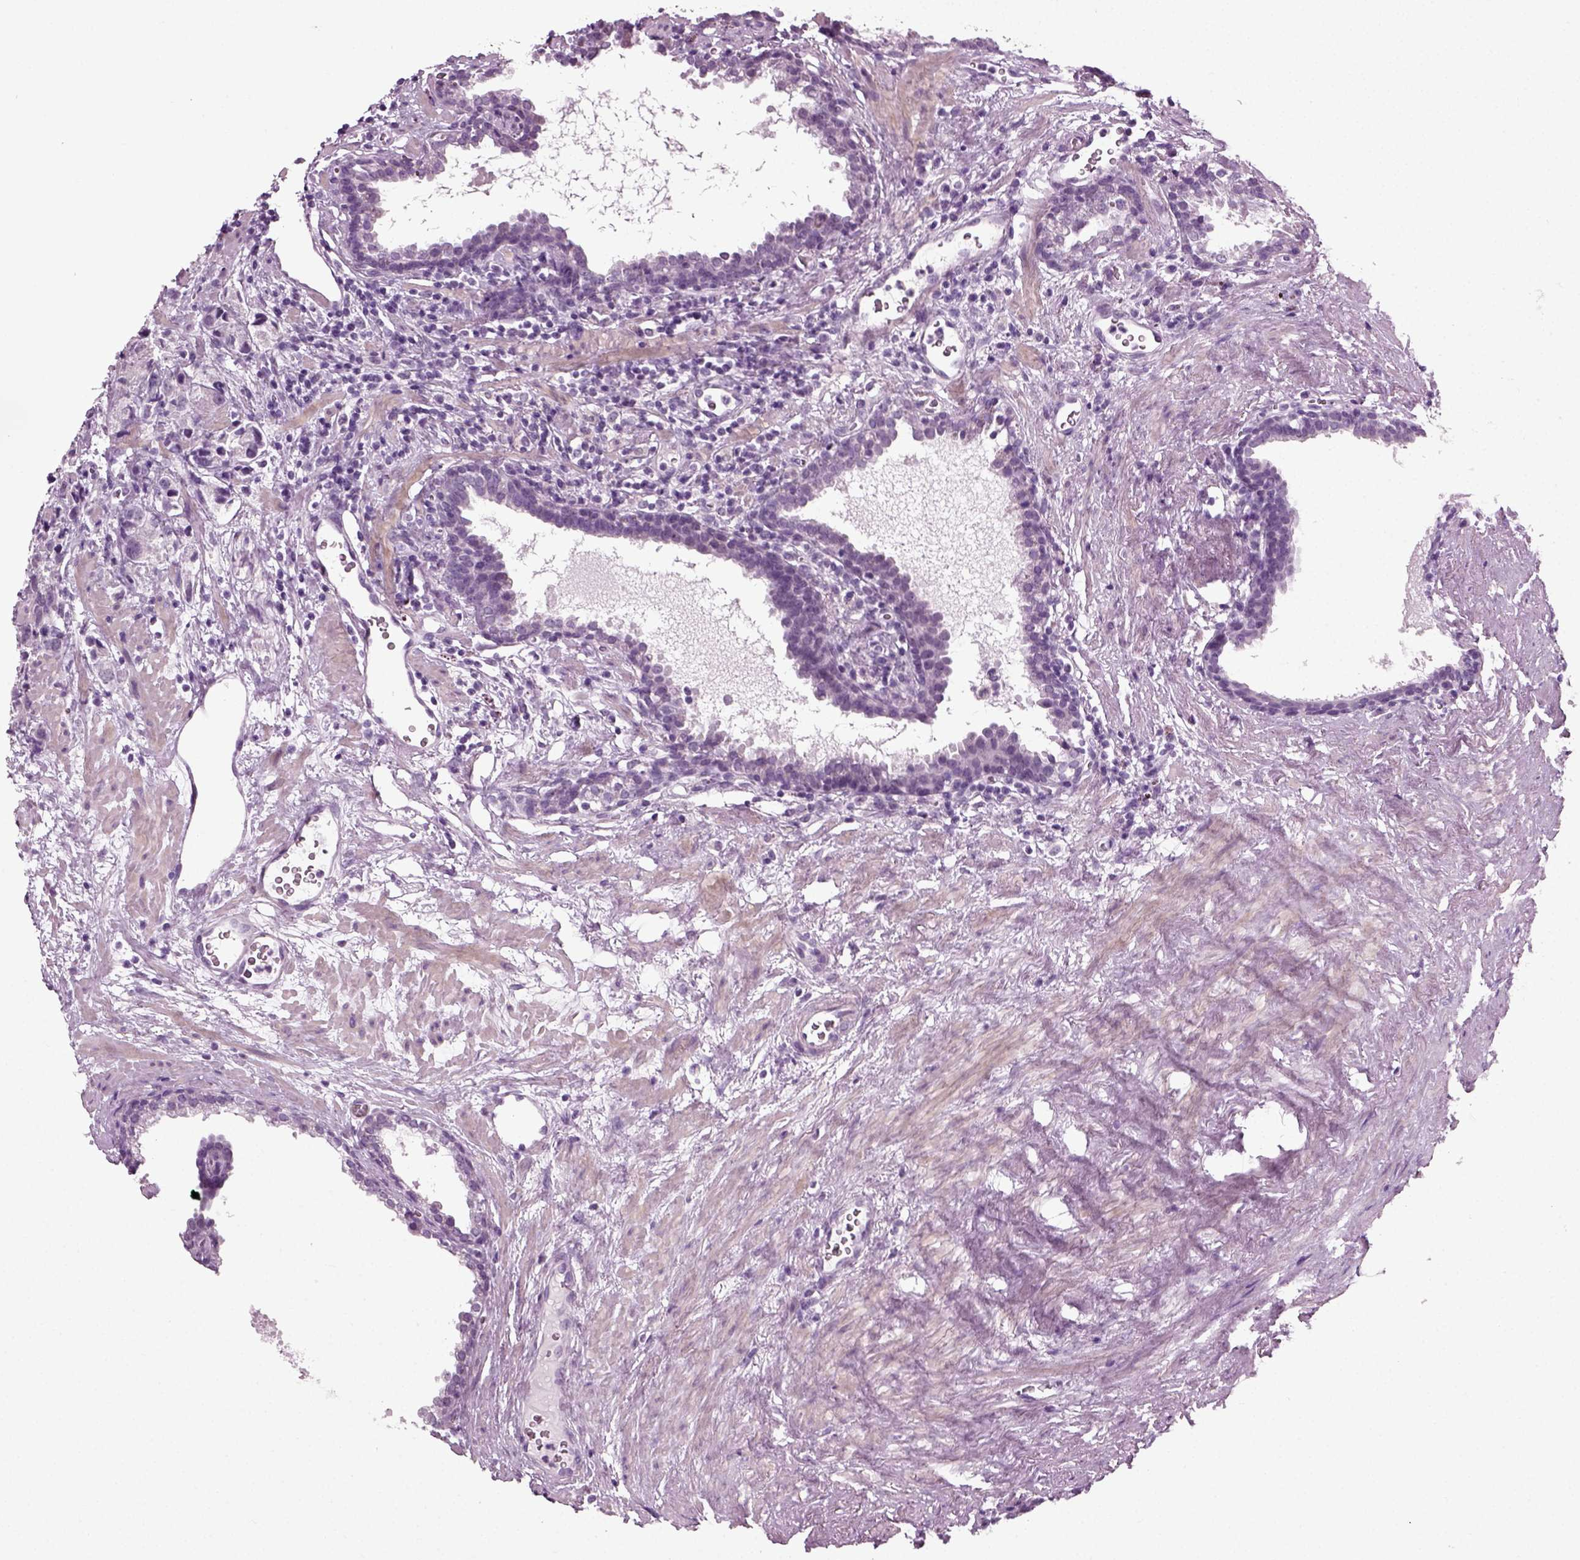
{"staining": {"intensity": "negative", "quantity": "none", "location": "none"}, "tissue": "prostate cancer", "cell_type": "Tumor cells", "image_type": "cancer", "snomed": [{"axis": "morphology", "description": "Adenocarcinoma, NOS"}, {"axis": "topography", "description": "Prostate and seminal vesicle, NOS"}], "caption": "IHC photomicrograph of human prostate cancer (adenocarcinoma) stained for a protein (brown), which reveals no staining in tumor cells.", "gene": "ZC2HC1C", "patient": {"sex": "male", "age": 63}}